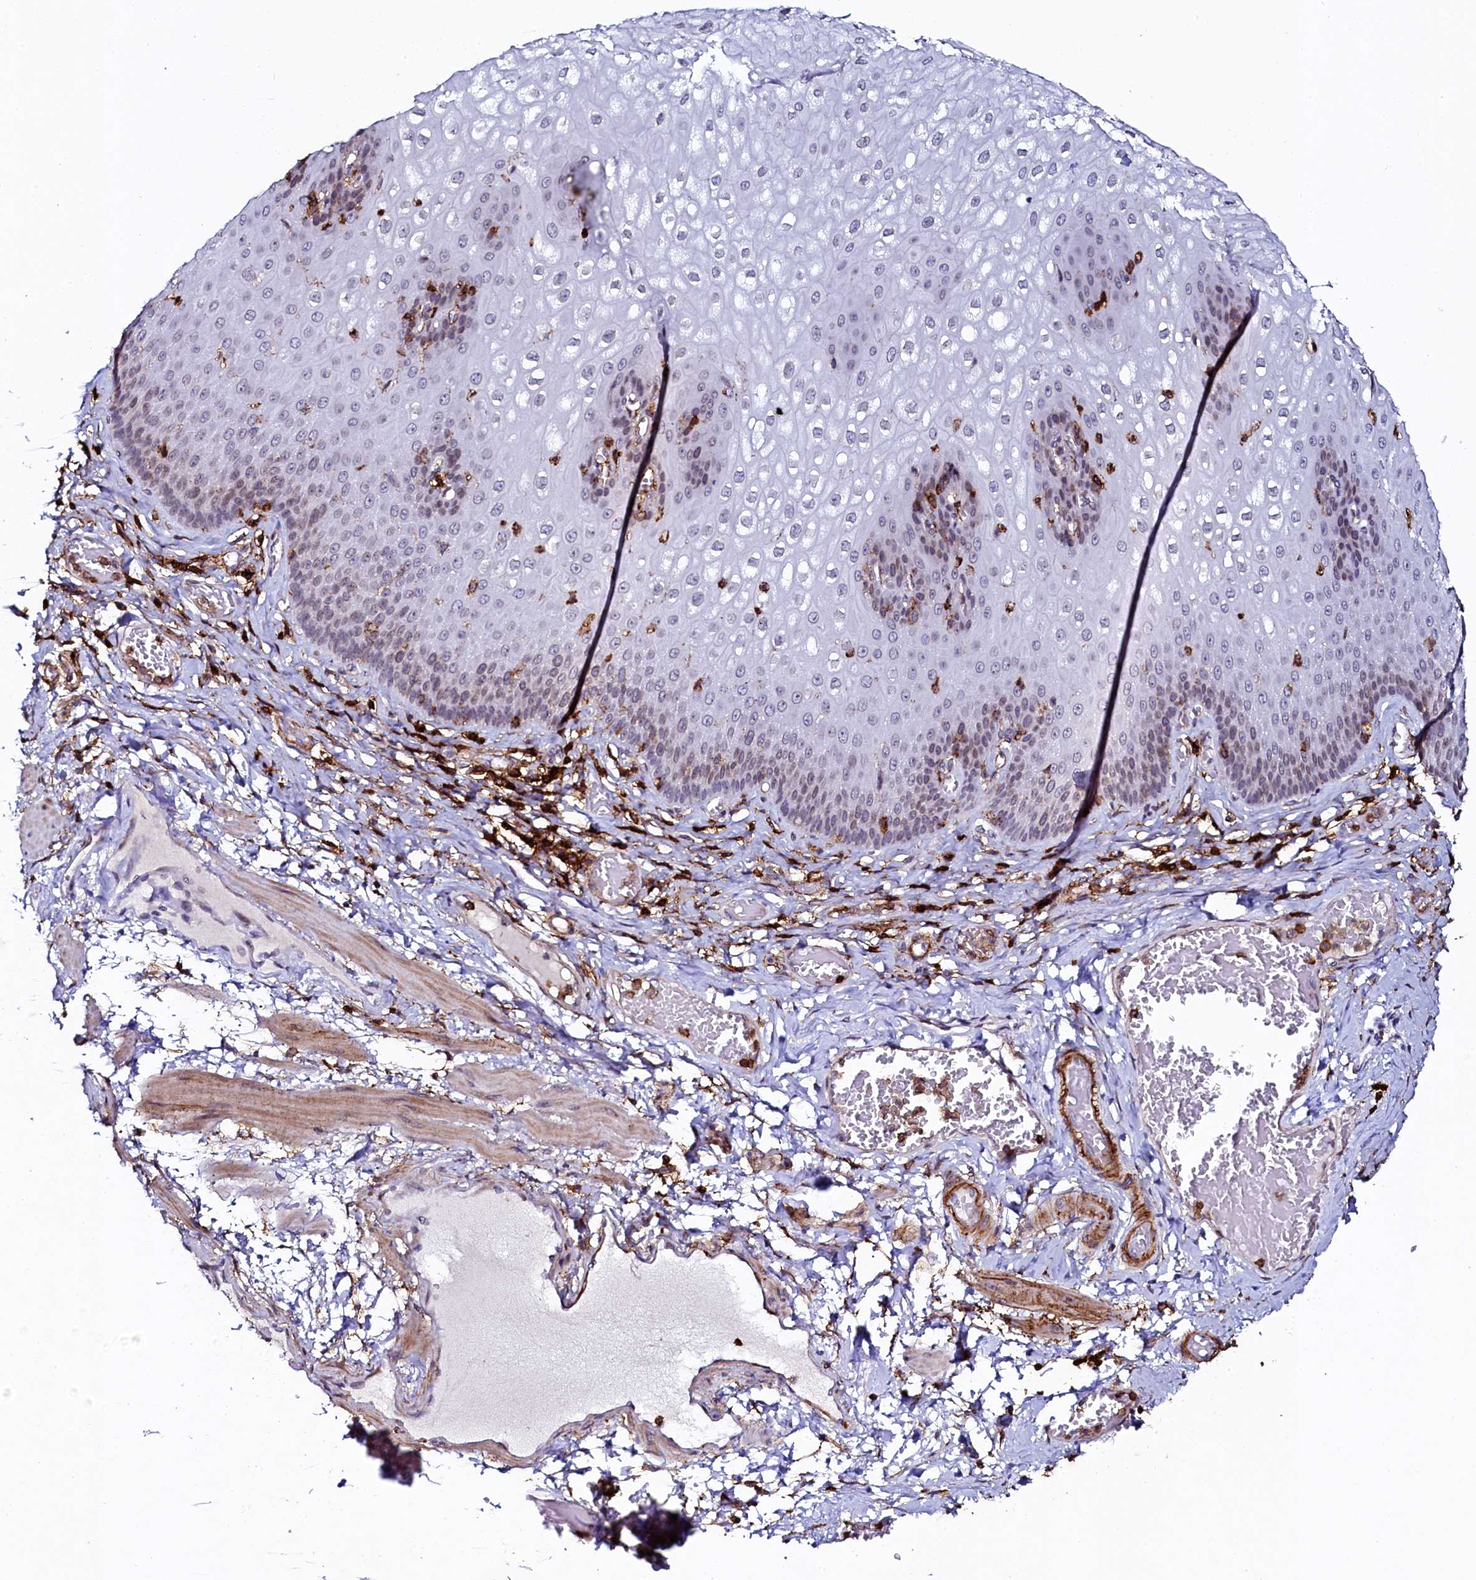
{"staining": {"intensity": "weak", "quantity": "<25%", "location": "nuclear"}, "tissue": "esophagus", "cell_type": "Squamous epithelial cells", "image_type": "normal", "snomed": [{"axis": "morphology", "description": "Normal tissue, NOS"}, {"axis": "topography", "description": "Esophagus"}], "caption": "High power microscopy micrograph of an immunohistochemistry (IHC) micrograph of normal esophagus, revealing no significant positivity in squamous epithelial cells. (DAB (3,3'-diaminobenzidine) IHC visualized using brightfield microscopy, high magnification).", "gene": "AAAS", "patient": {"sex": "male", "age": 60}}